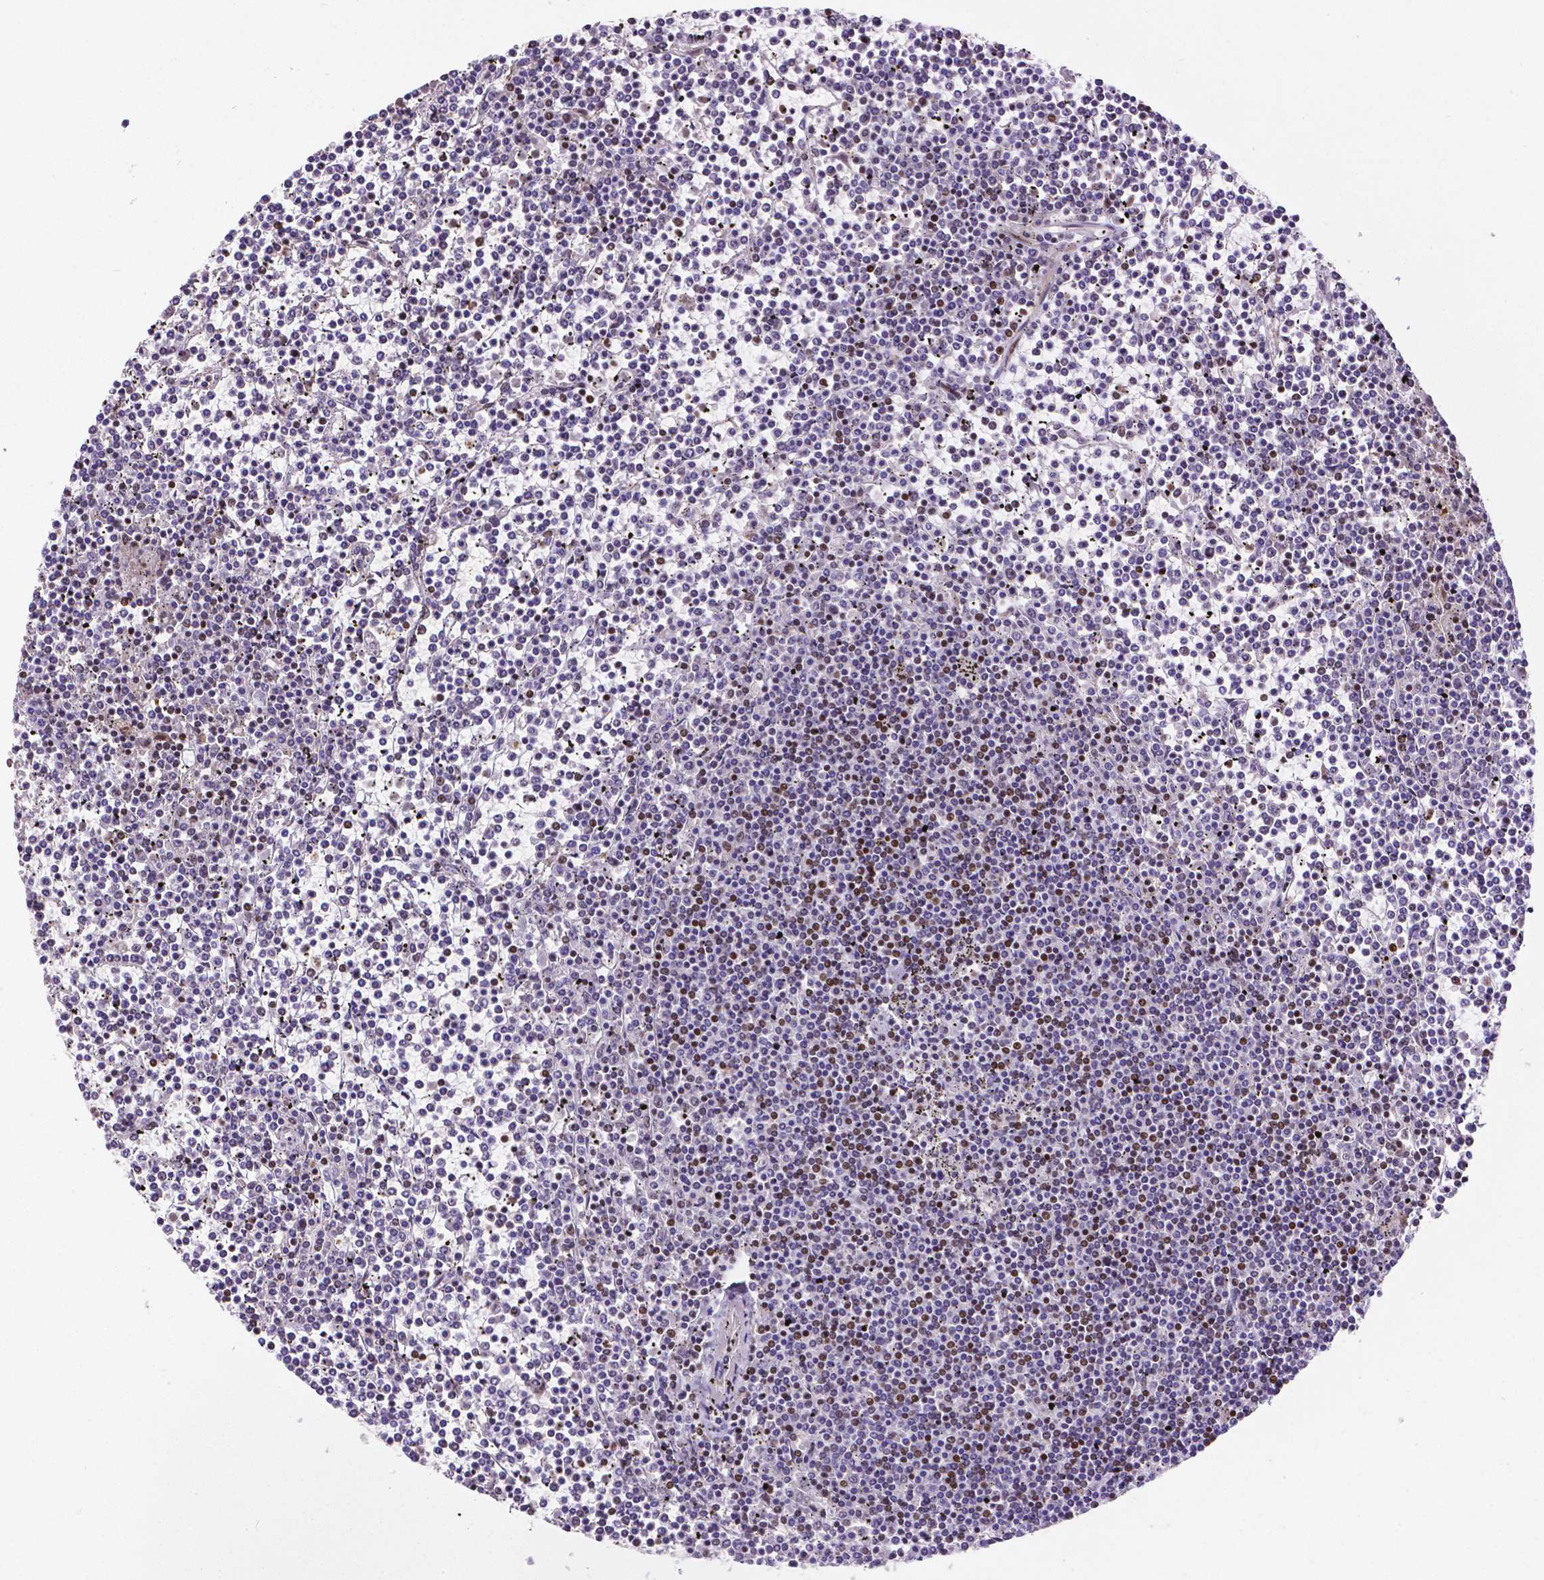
{"staining": {"intensity": "negative", "quantity": "none", "location": "none"}, "tissue": "lymphoma", "cell_type": "Tumor cells", "image_type": "cancer", "snomed": [{"axis": "morphology", "description": "Malignant lymphoma, non-Hodgkin's type, Low grade"}, {"axis": "topography", "description": "Spleen"}], "caption": "DAB immunohistochemical staining of human low-grade malignant lymphoma, non-Hodgkin's type exhibits no significant positivity in tumor cells.", "gene": "CTCF", "patient": {"sex": "female", "age": 19}}